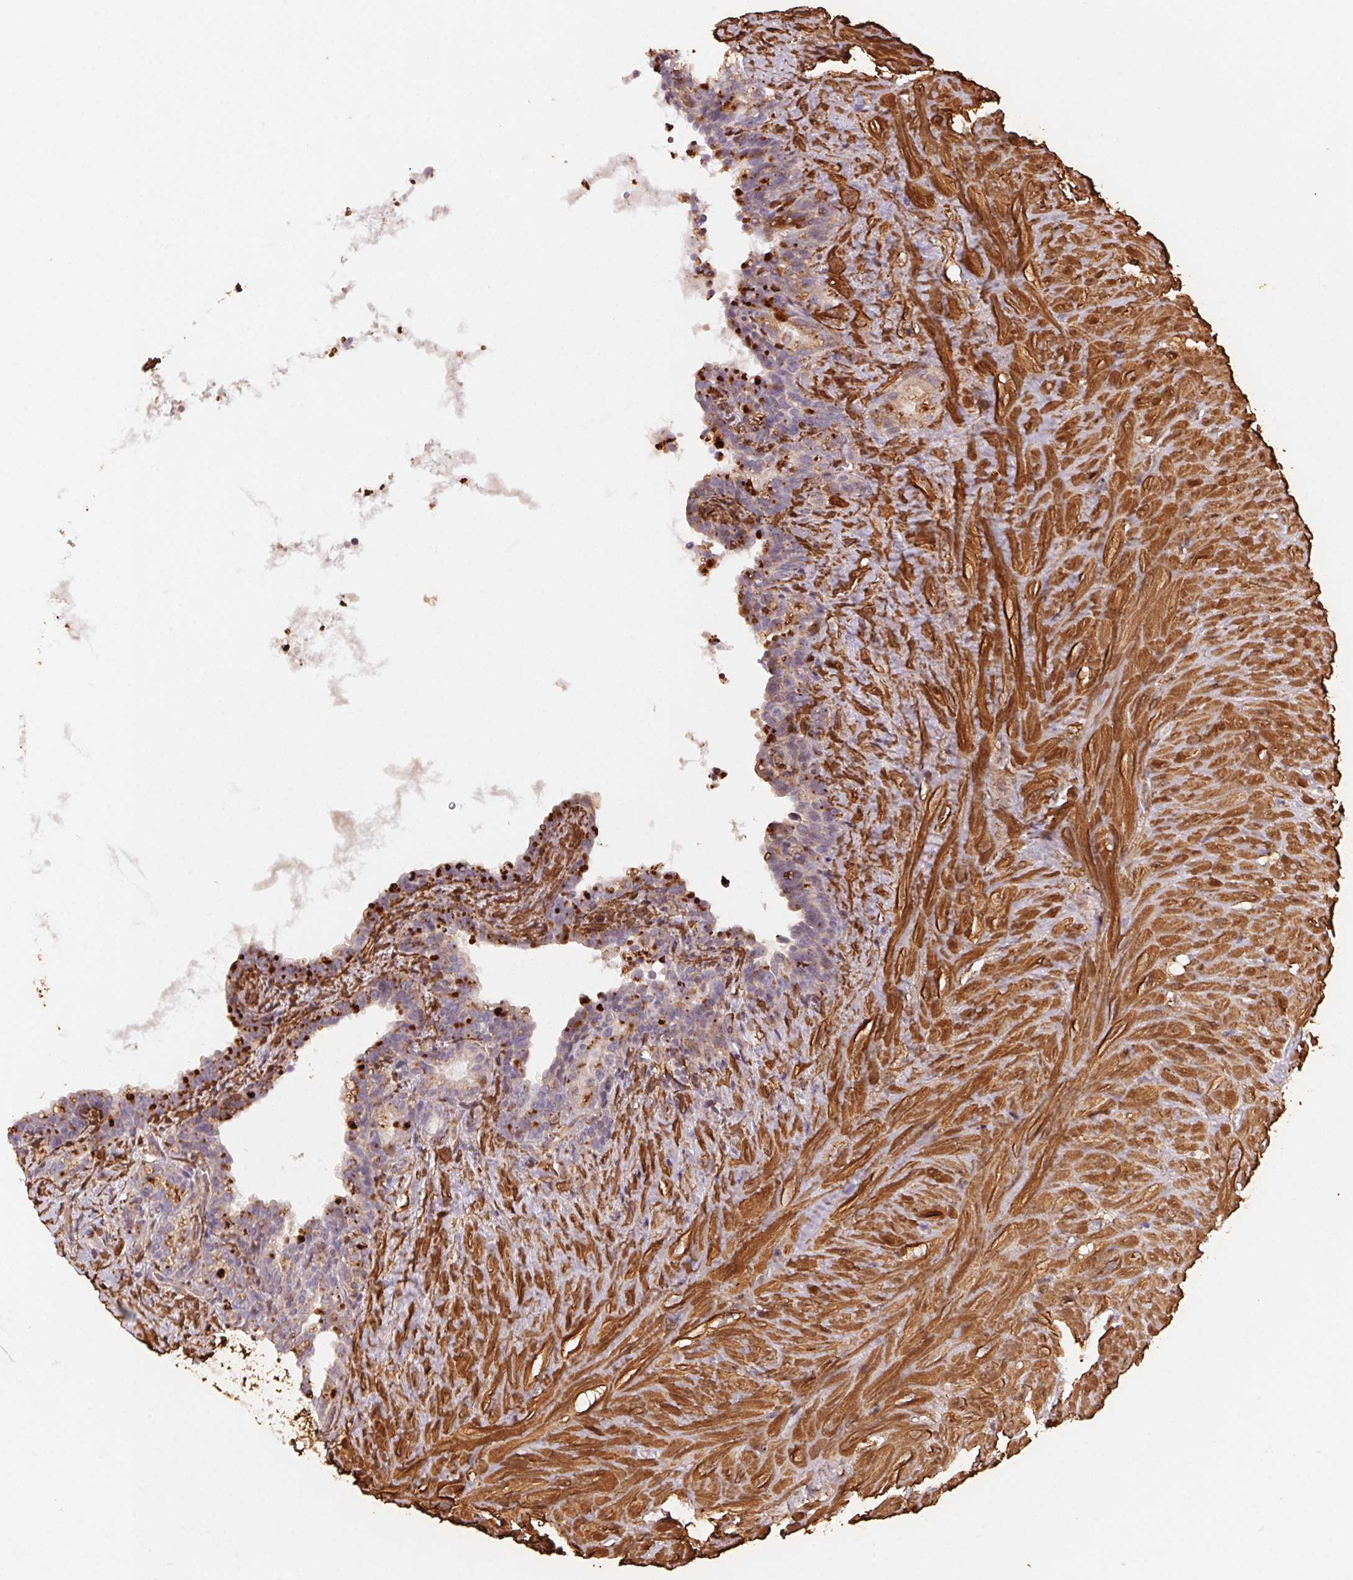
{"staining": {"intensity": "moderate", "quantity": "<25%", "location": "cytoplasmic/membranous"}, "tissue": "seminal vesicle", "cell_type": "Glandular cells", "image_type": "normal", "snomed": [{"axis": "morphology", "description": "Normal tissue, NOS"}, {"axis": "topography", "description": "Seminal veicle"}], "caption": "Immunohistochemical staining of benign seminal vesicle demonstrates moderate cytoplasmic/membranous protein positivity in approximately <25% of glandular cells.", "gene": "GPX8", "patient": {"sex": "male", "age": 76}}